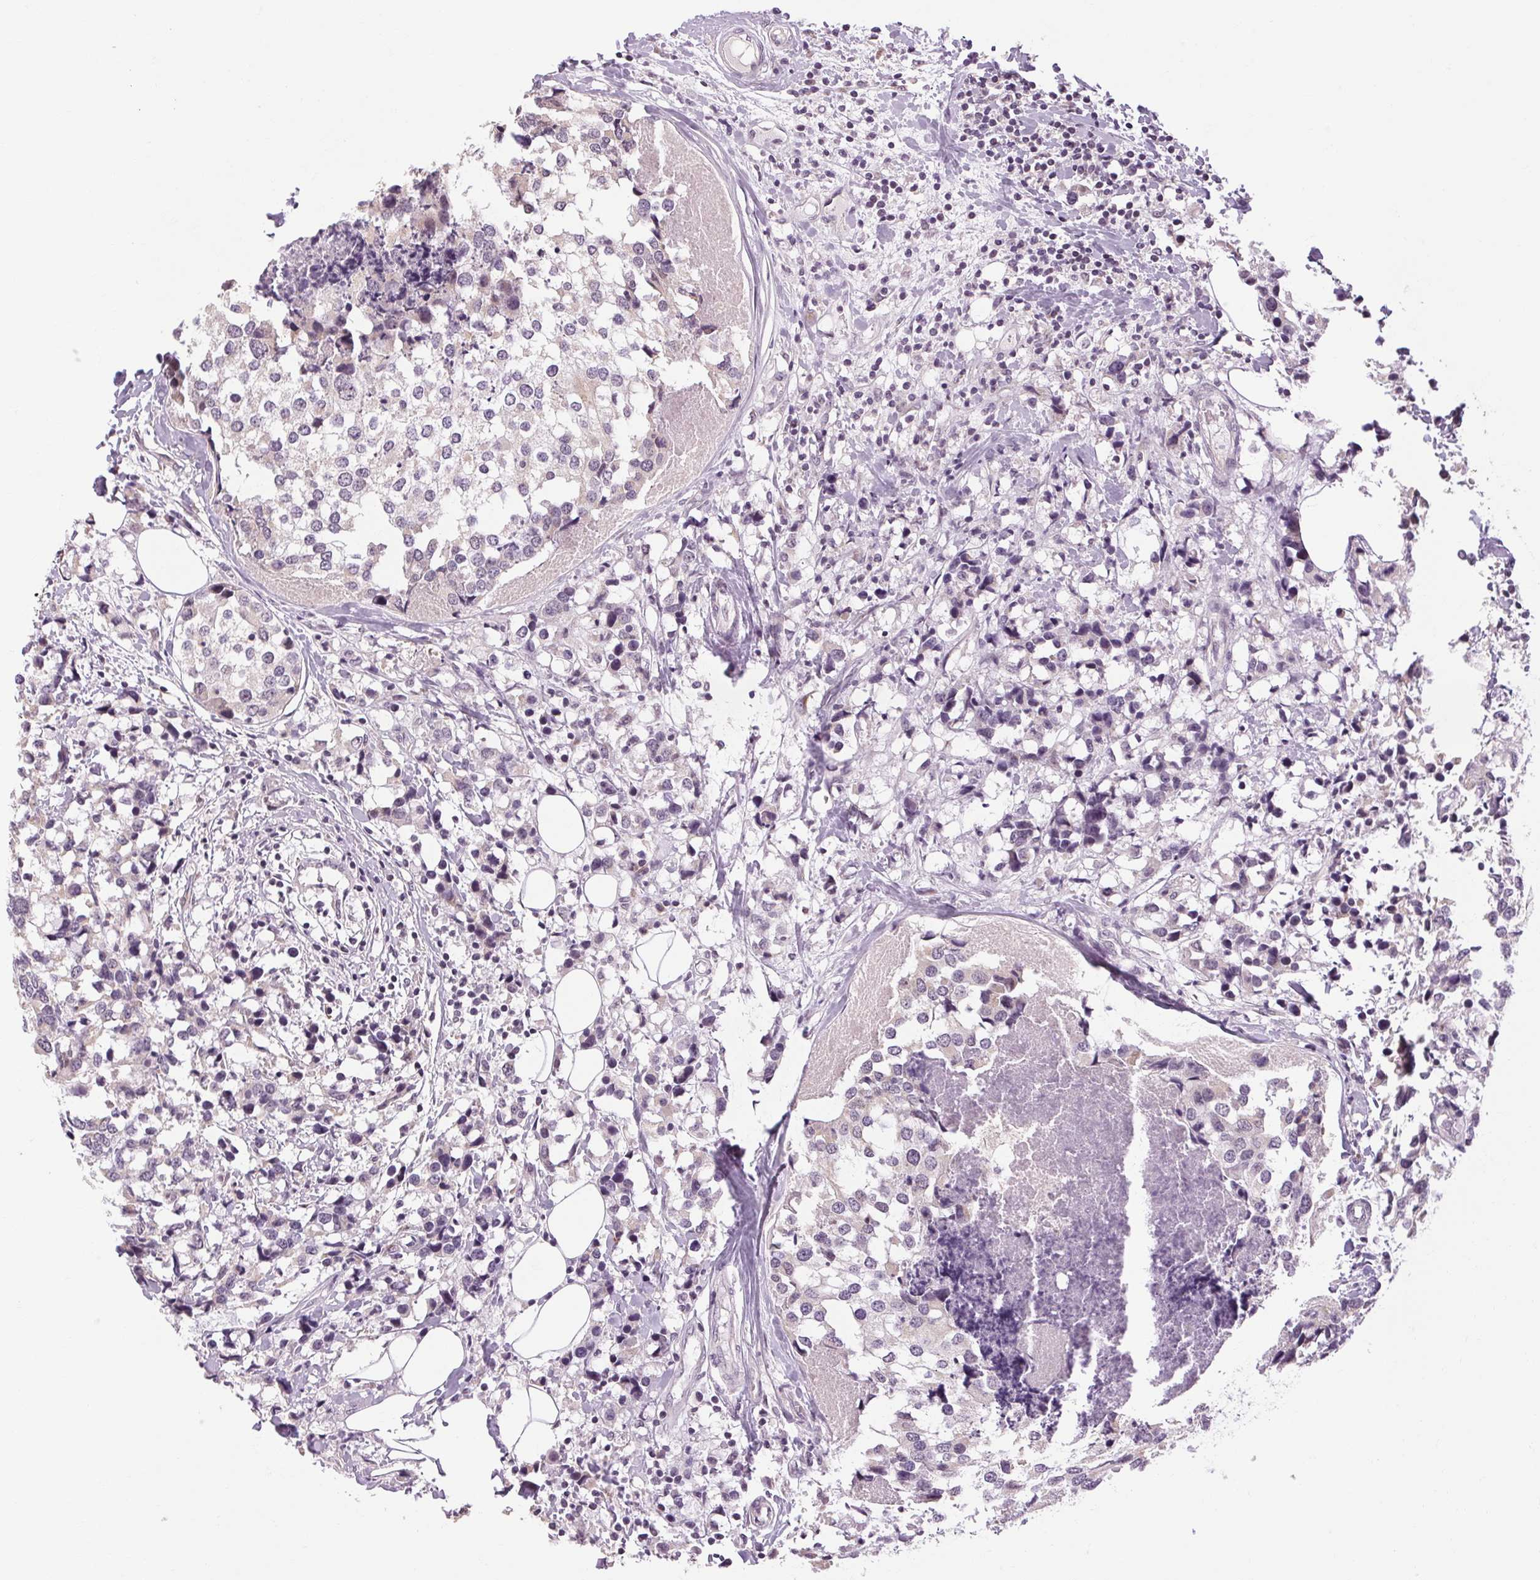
{"staining": {"intensity": "negative", "quantity": "none", "location": "none"}, "tissue": "breast cancer", "cell_type": "Tumor cells", "image_type": "cancer", "snomed": [{"axis": "morphology", "description": "Lobular carcinoma"}, {"axis": "topography", "description": "Breast"}], "caption": "There is no significant staining in tumor cells of lobular carcinoma (breast). (DAB immunohistochemistry visualized using brightfield microscopy, high magnification).", "gene": "KLHL40", "patient": {"sex": "female", "age": 59}}